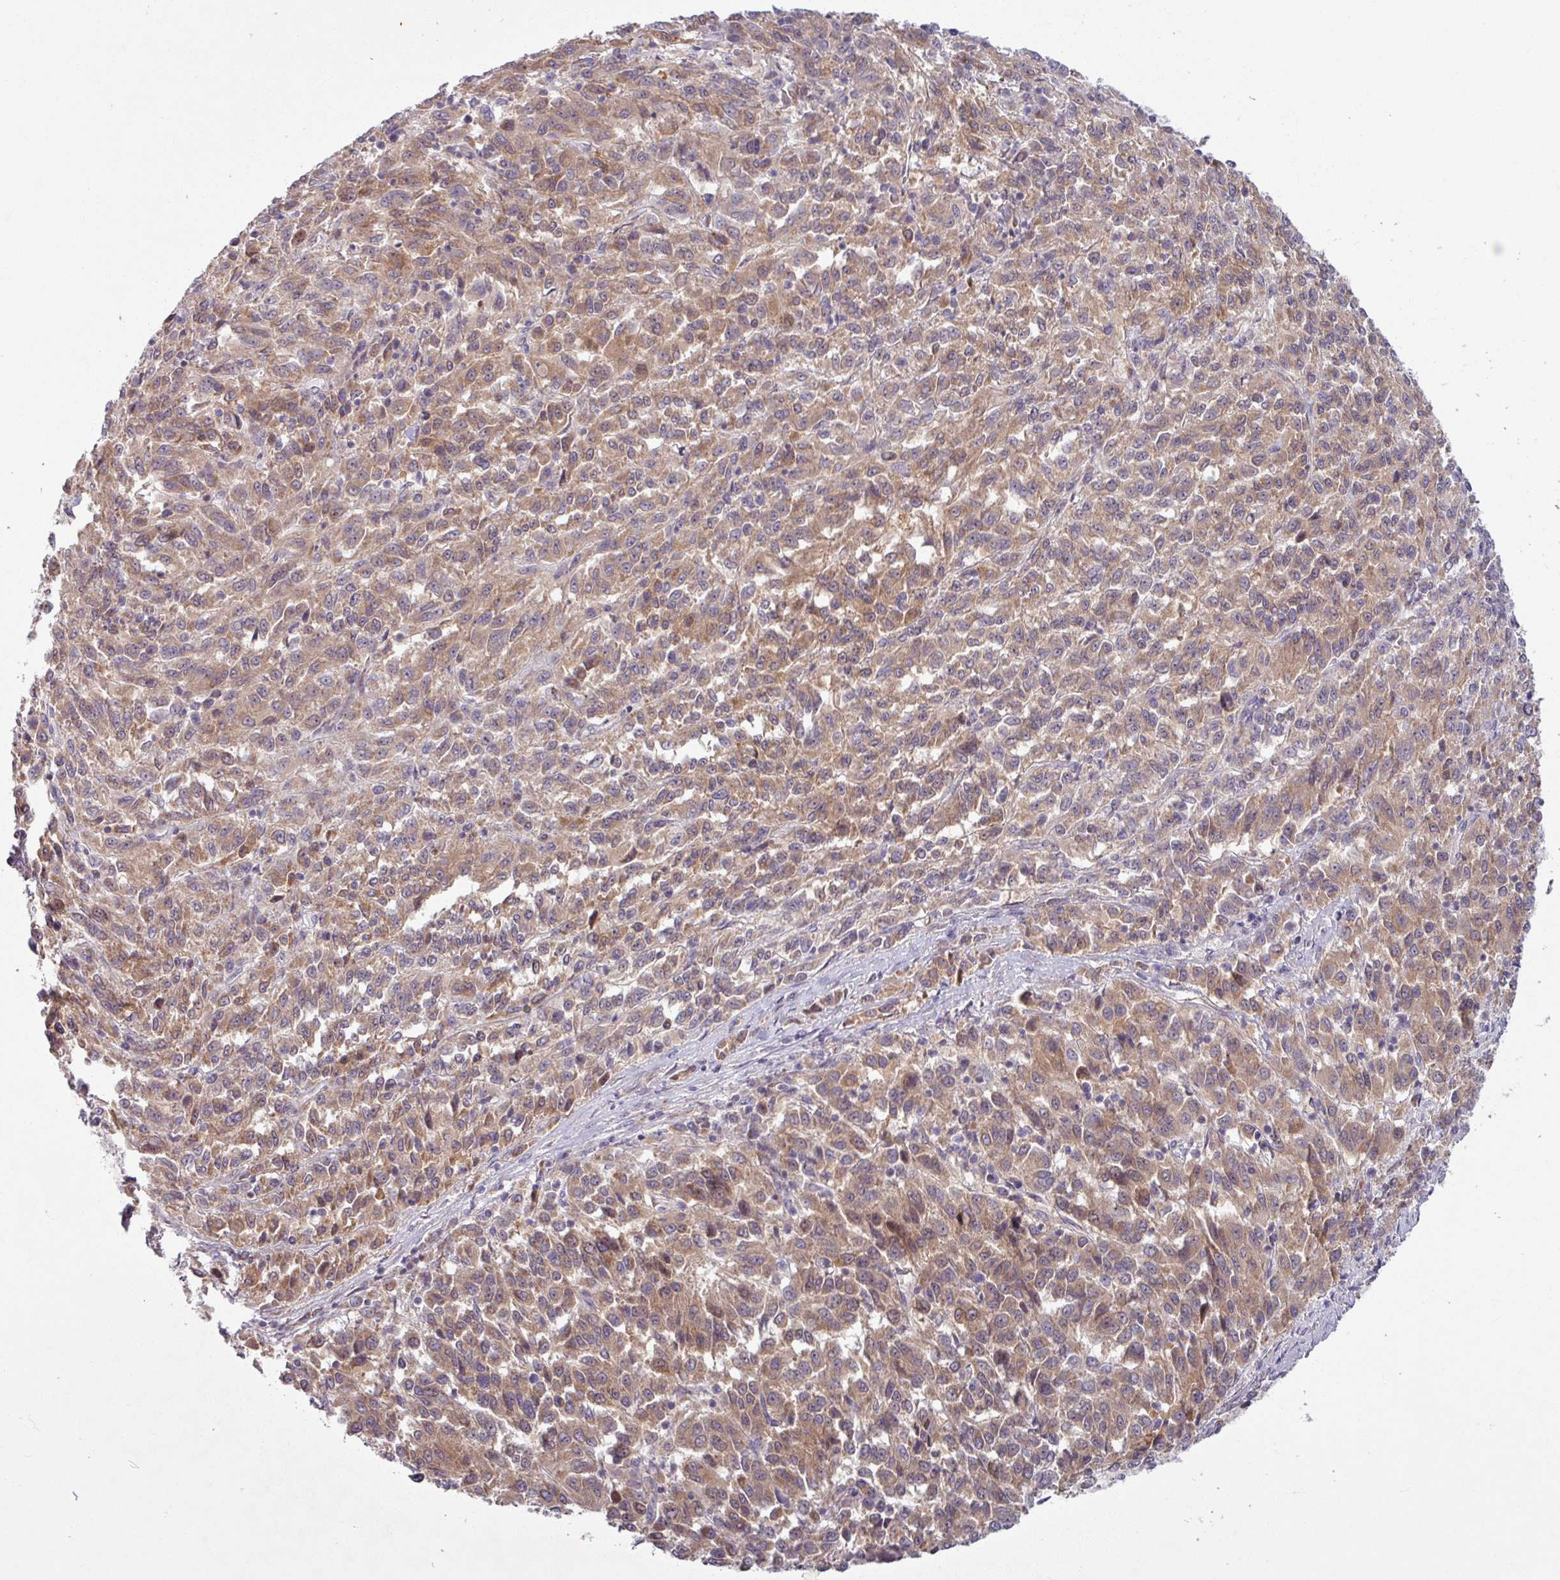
{"staining": {"intensity": "moderate", "quantity": ">75%", "location": "cytoplasmic/membranous,nuclear"}, "tissue": "melanoma", "cell_type": "Tumor cells", "image_type": "cancer", "snomed": [{"axis": "morphology", "description": "Malignant melanoma, Metastatic site"}, {"axis": "topography", "description": "Lung"}], "caption": "Protein staining reveals moderate cytoplasmic/membranous and nuclear positivity in about >75% of tumor cells in melanoma.", "gene": "OGFOD3", "patient": {"sex": "male", "age": 64}}